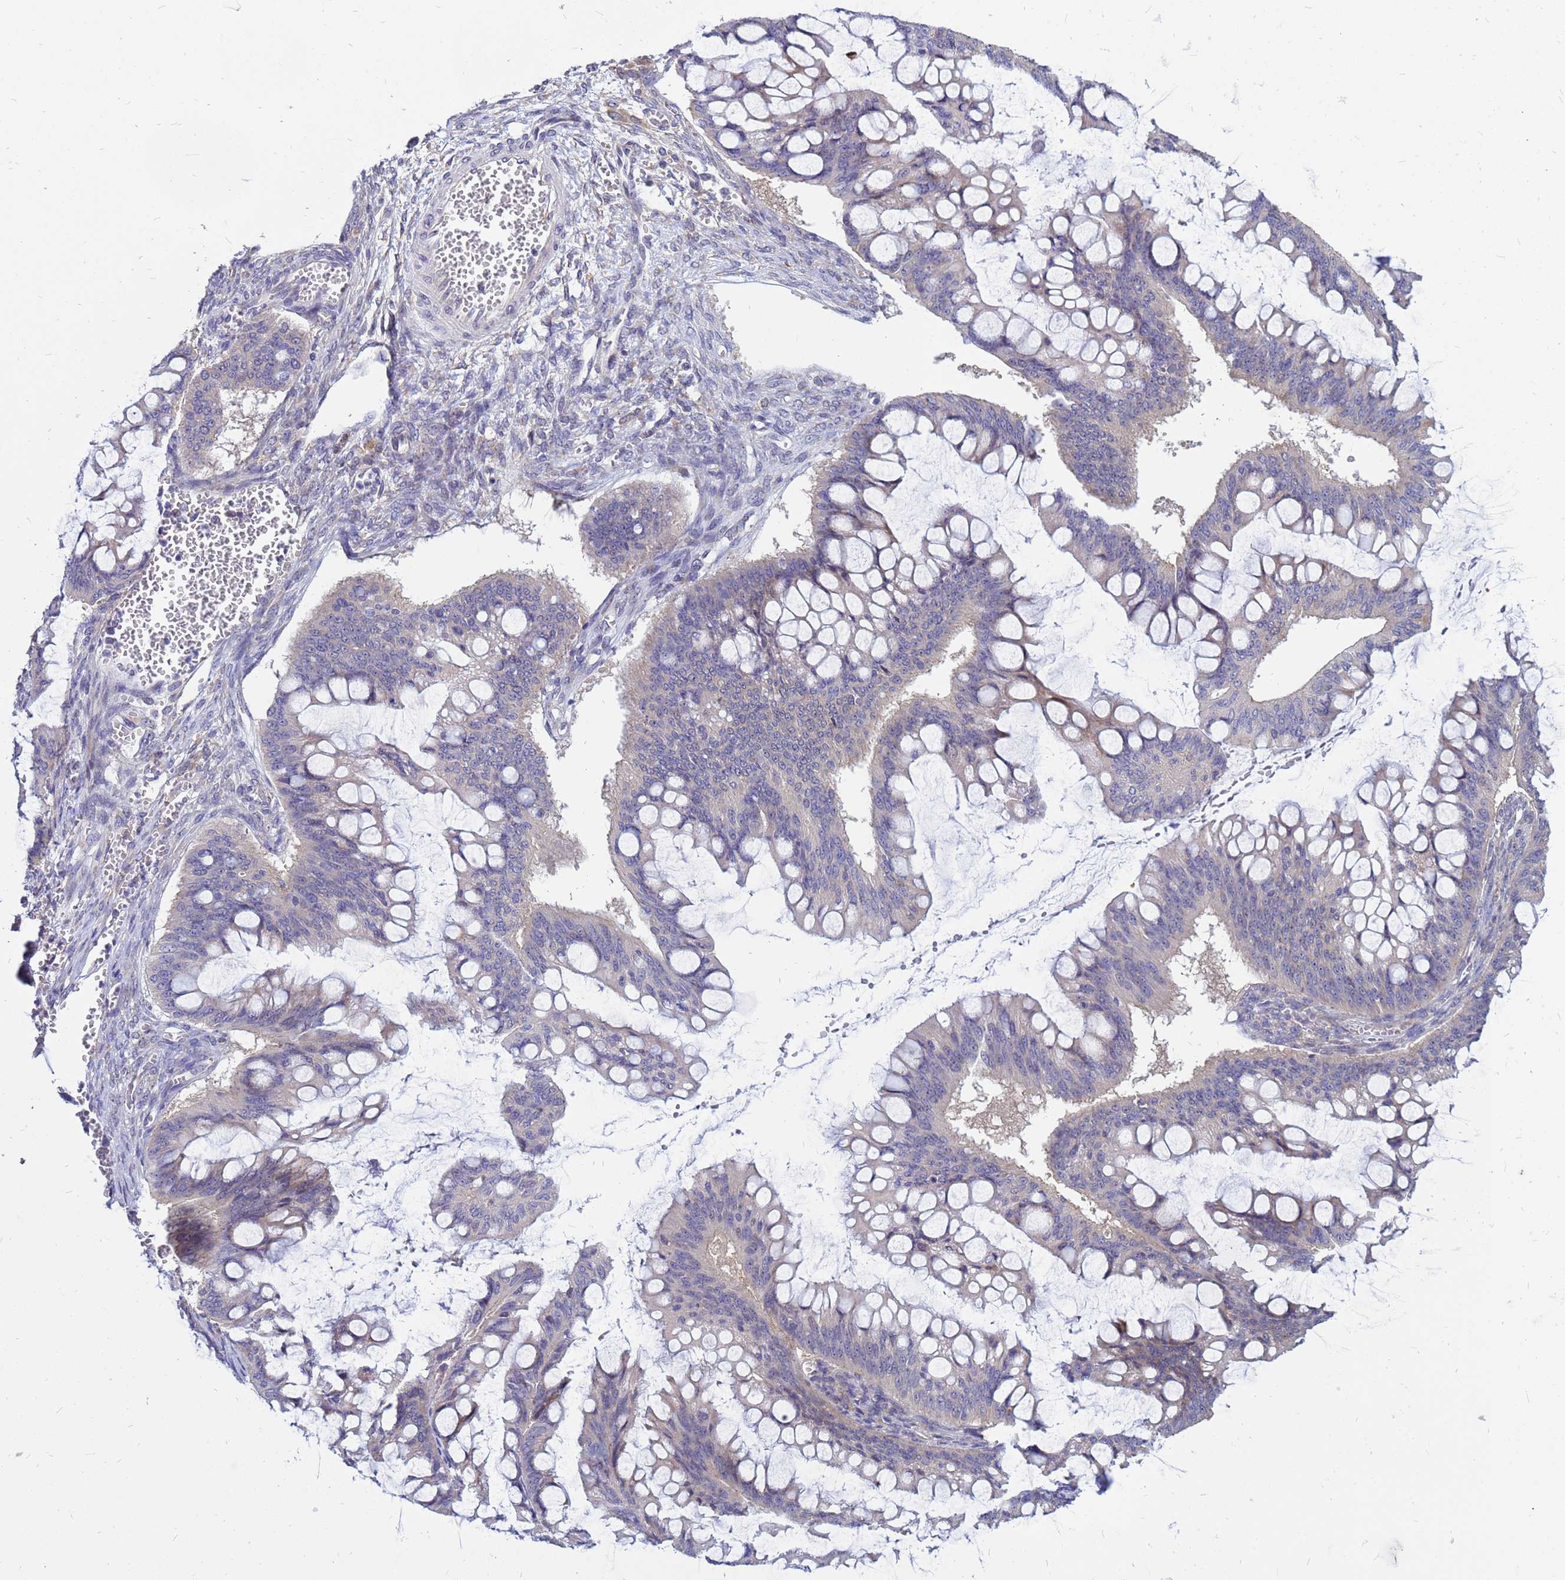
{"staining": {"intensity": "moderate", "quantity": "<25%", "location": "cytoplasmic/membranous"}, "tissue": "ovarian cancer", "cell_type": "Tumor cells", "image_type": "cancer", "snomed": [{"axis": "morphology", "description": "Cystadenocarcinoma, mucinous, NOS"}, {"axis": "topography", "description": "Ovary"}], "caption": "Protein analysis of ovarian cancer tissue exhibits moderate cytoplasmic/membranous positivity in approximately <25% of tumor cells.", "gene": "MOB2", "patient": {"sex": "female", "age": 73}}